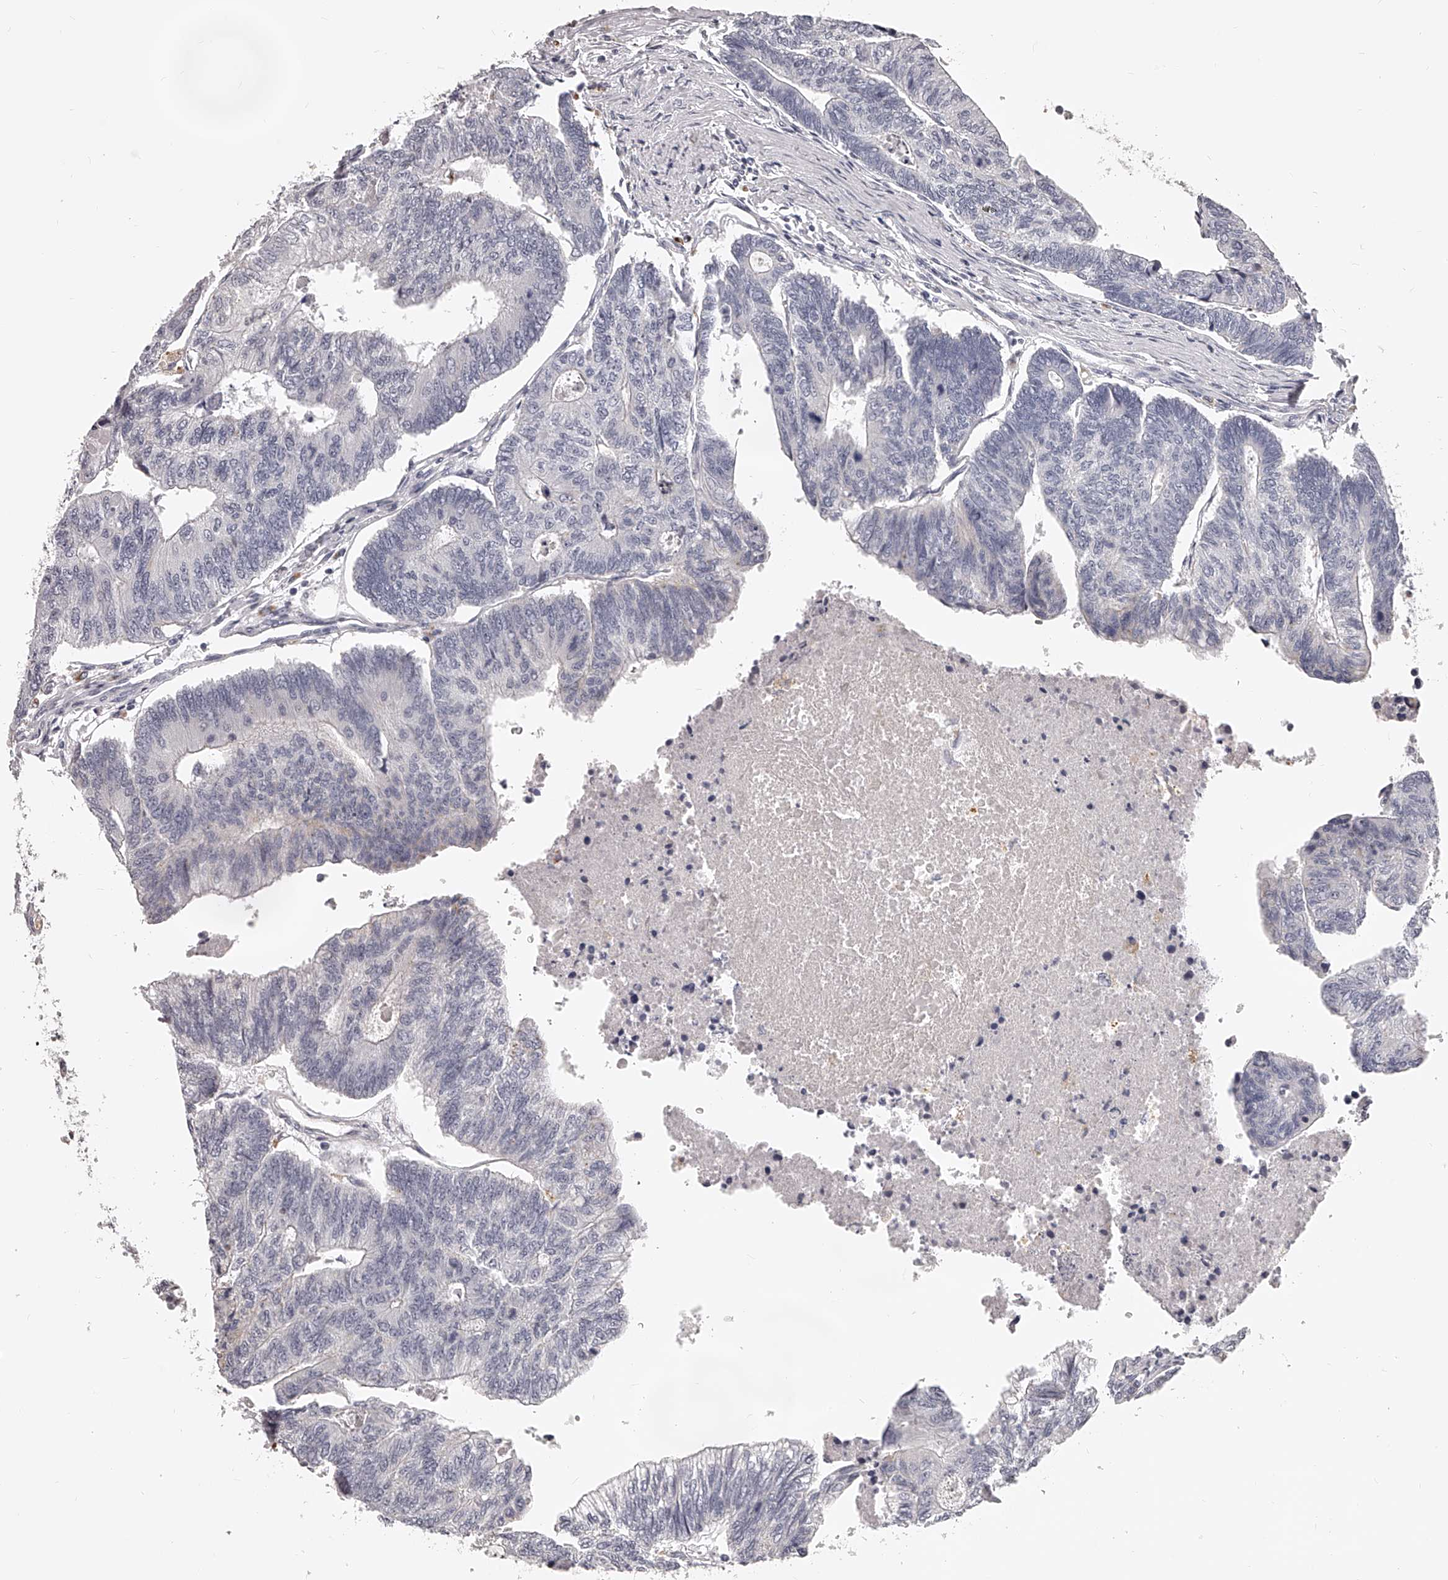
{"staining": {"intensity": "negative", "quantity": "none", "location": "none"}, "tissue": "colorectal cancer", "cell_type": "Tumor cells", "image_type": "cancer", "snomed": [{"axis": "morphology", "description": "Adenocarcinoma, NOS"}, {"axis": "topography", "description": "Colon"}], "caption": "A high-resolution histopathology image shows immunohistochemistry staining of adenocarcinoma (colorectal), which displays no significant staining in tumor cells.", "gene": "DMRT1", "patient": {"sex": "female", "age": 67}}